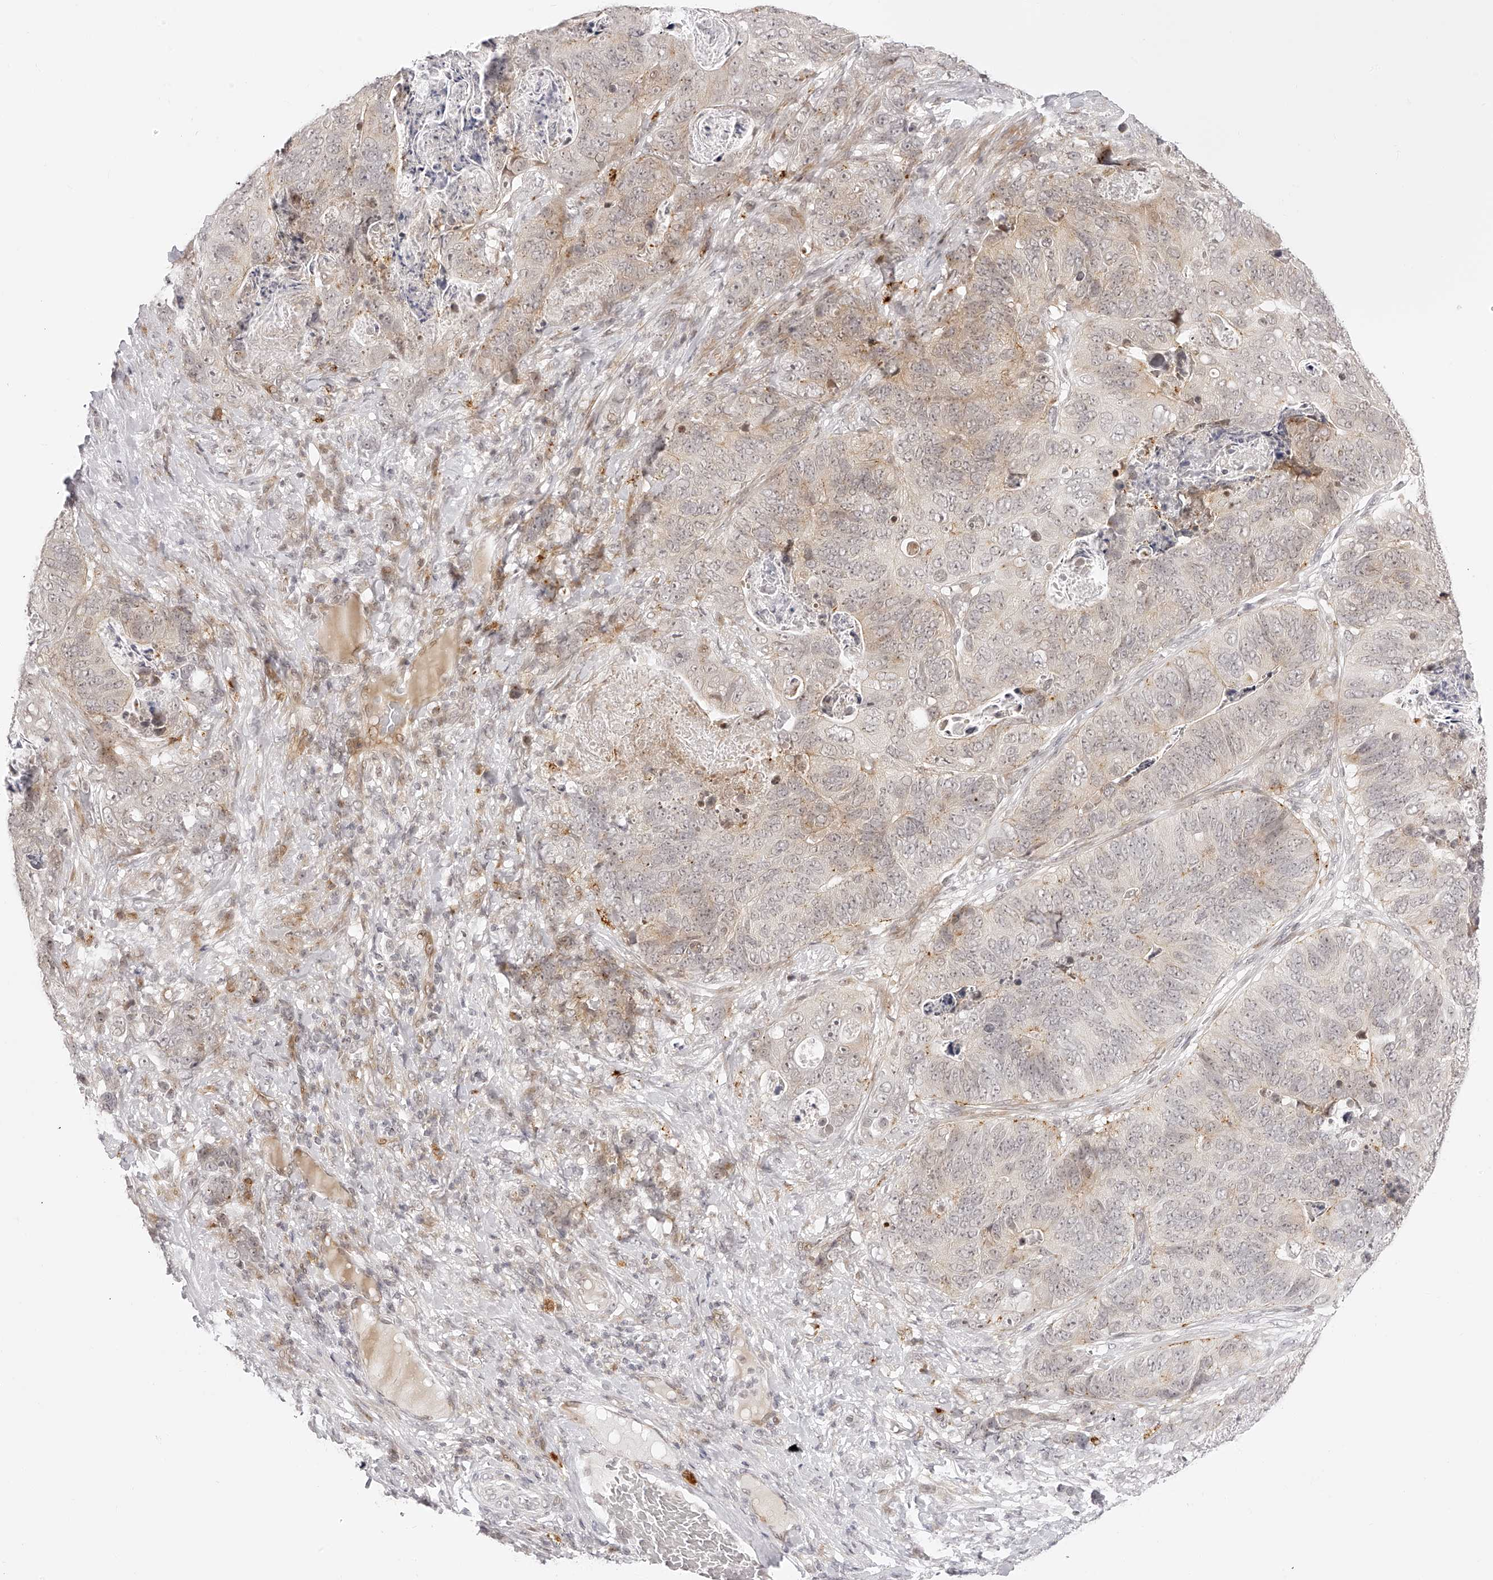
{"staining": {"intensity": "weak", "quantity": "<25%", "location": "cytoplasmic/membranous"}, "tissue": "stomach cancer", "cell_type": "Tumor cells", "image_type": "cancer", "snomed": [{"axis": "morphology", "description": "Normal tissue, NOS"}, {"axis": "morphology", "description": "Adenocarcinoma, NOS"}, {"axis": "topography", "description": "Stomach"}], "caption": "Tumor cells are negative for protein expression in human stomach adenocarcinoma.", "gene": "PLEKHG1", "patient": {"sex": "female", "age": 89}}